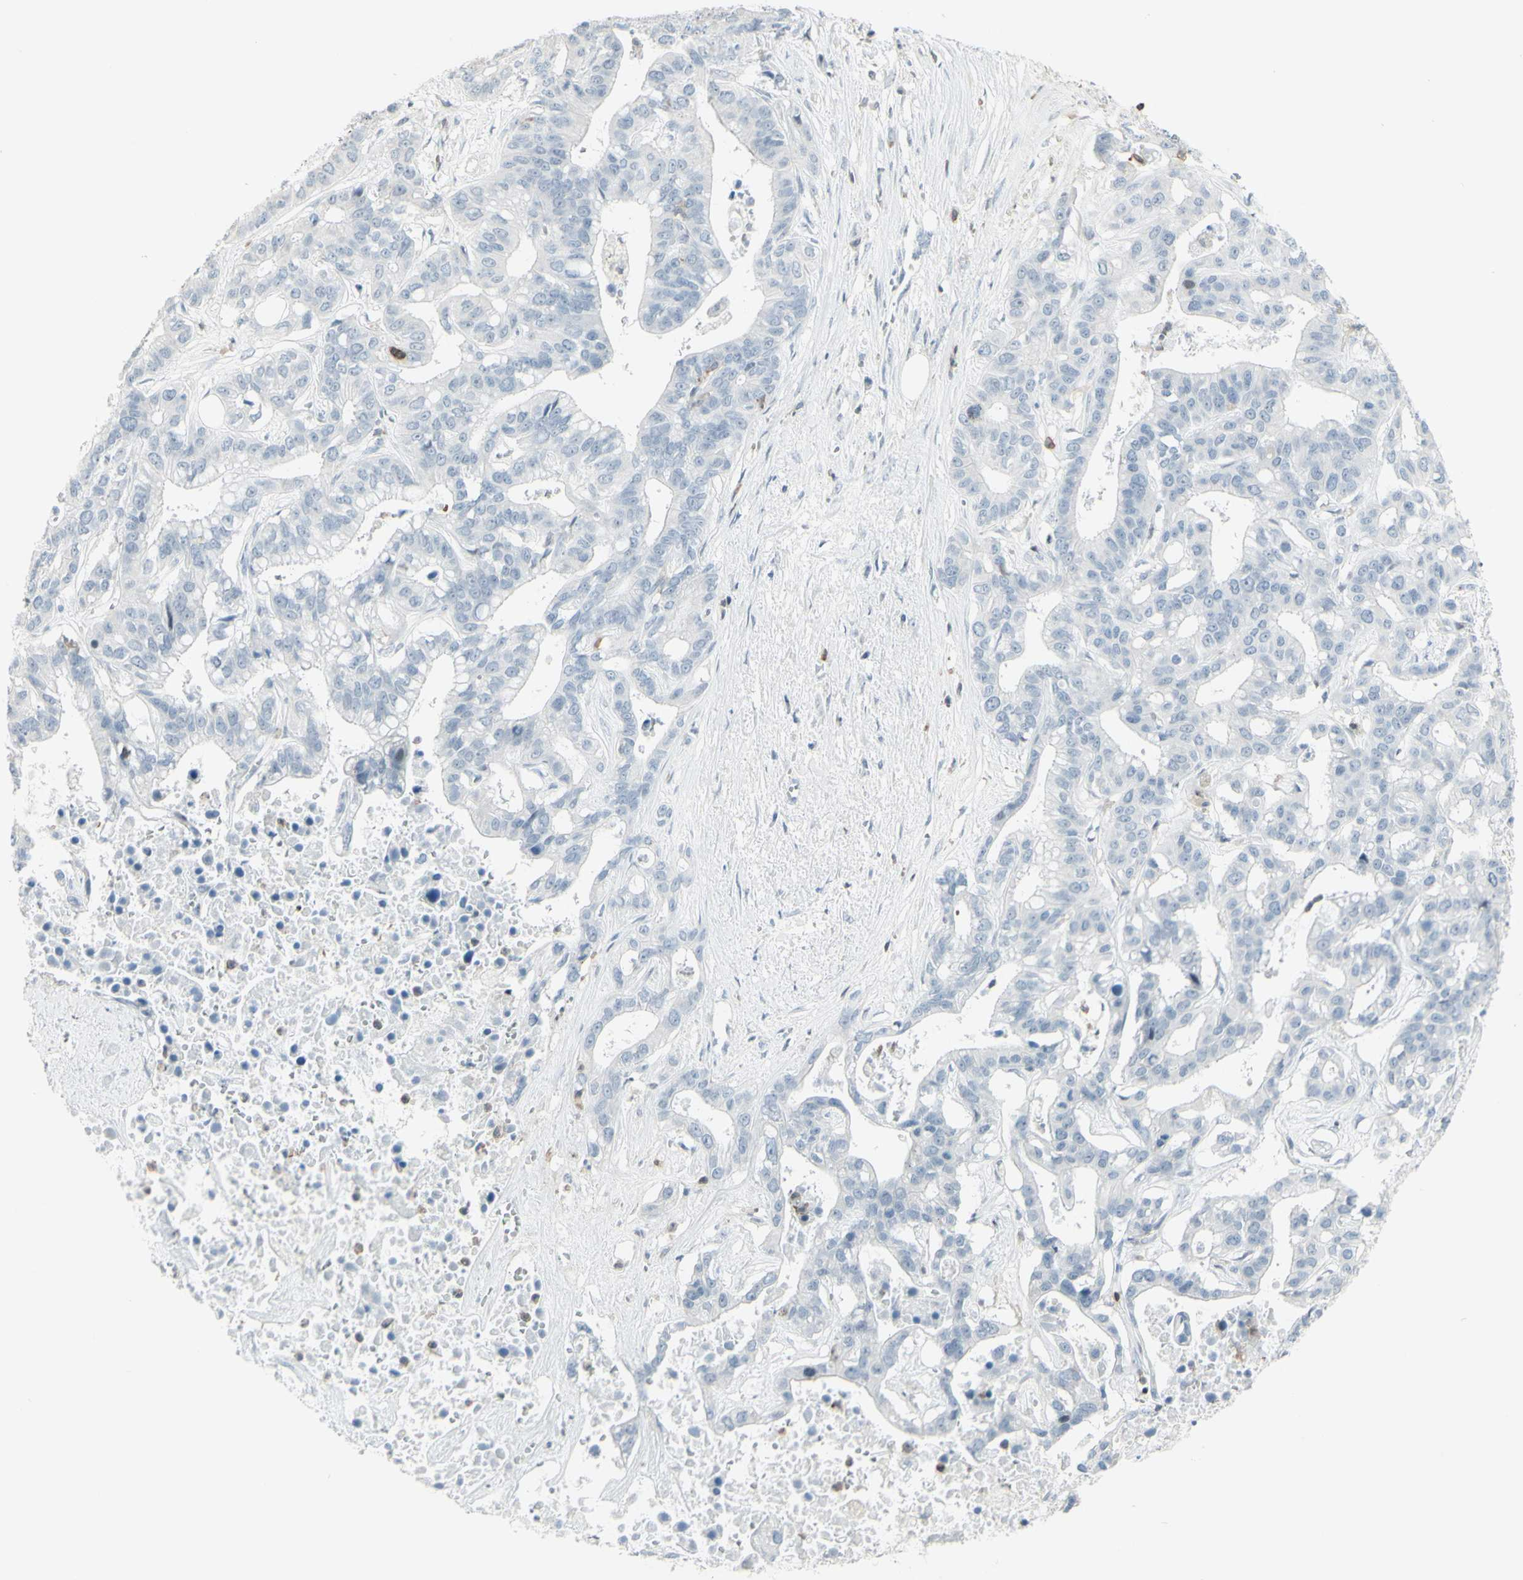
{"staining": {"intensity": "negative", "quantity": "none", "location": "none"}, "tissue": "liver cancer", "cell_type": "Tumor cells", "image_type": "cancer", "snomed": [{"axis": "morphology", "description": "Cholangiocarcinoma"}, {"axis": "topography", "description": "Liver"}], "caption": "The histopathology image exhibits no staining of tumor cells in cholangiocarcinoma (liver).", "gene": "NRG1", "patient": {"sex": "female", "age": 65}}